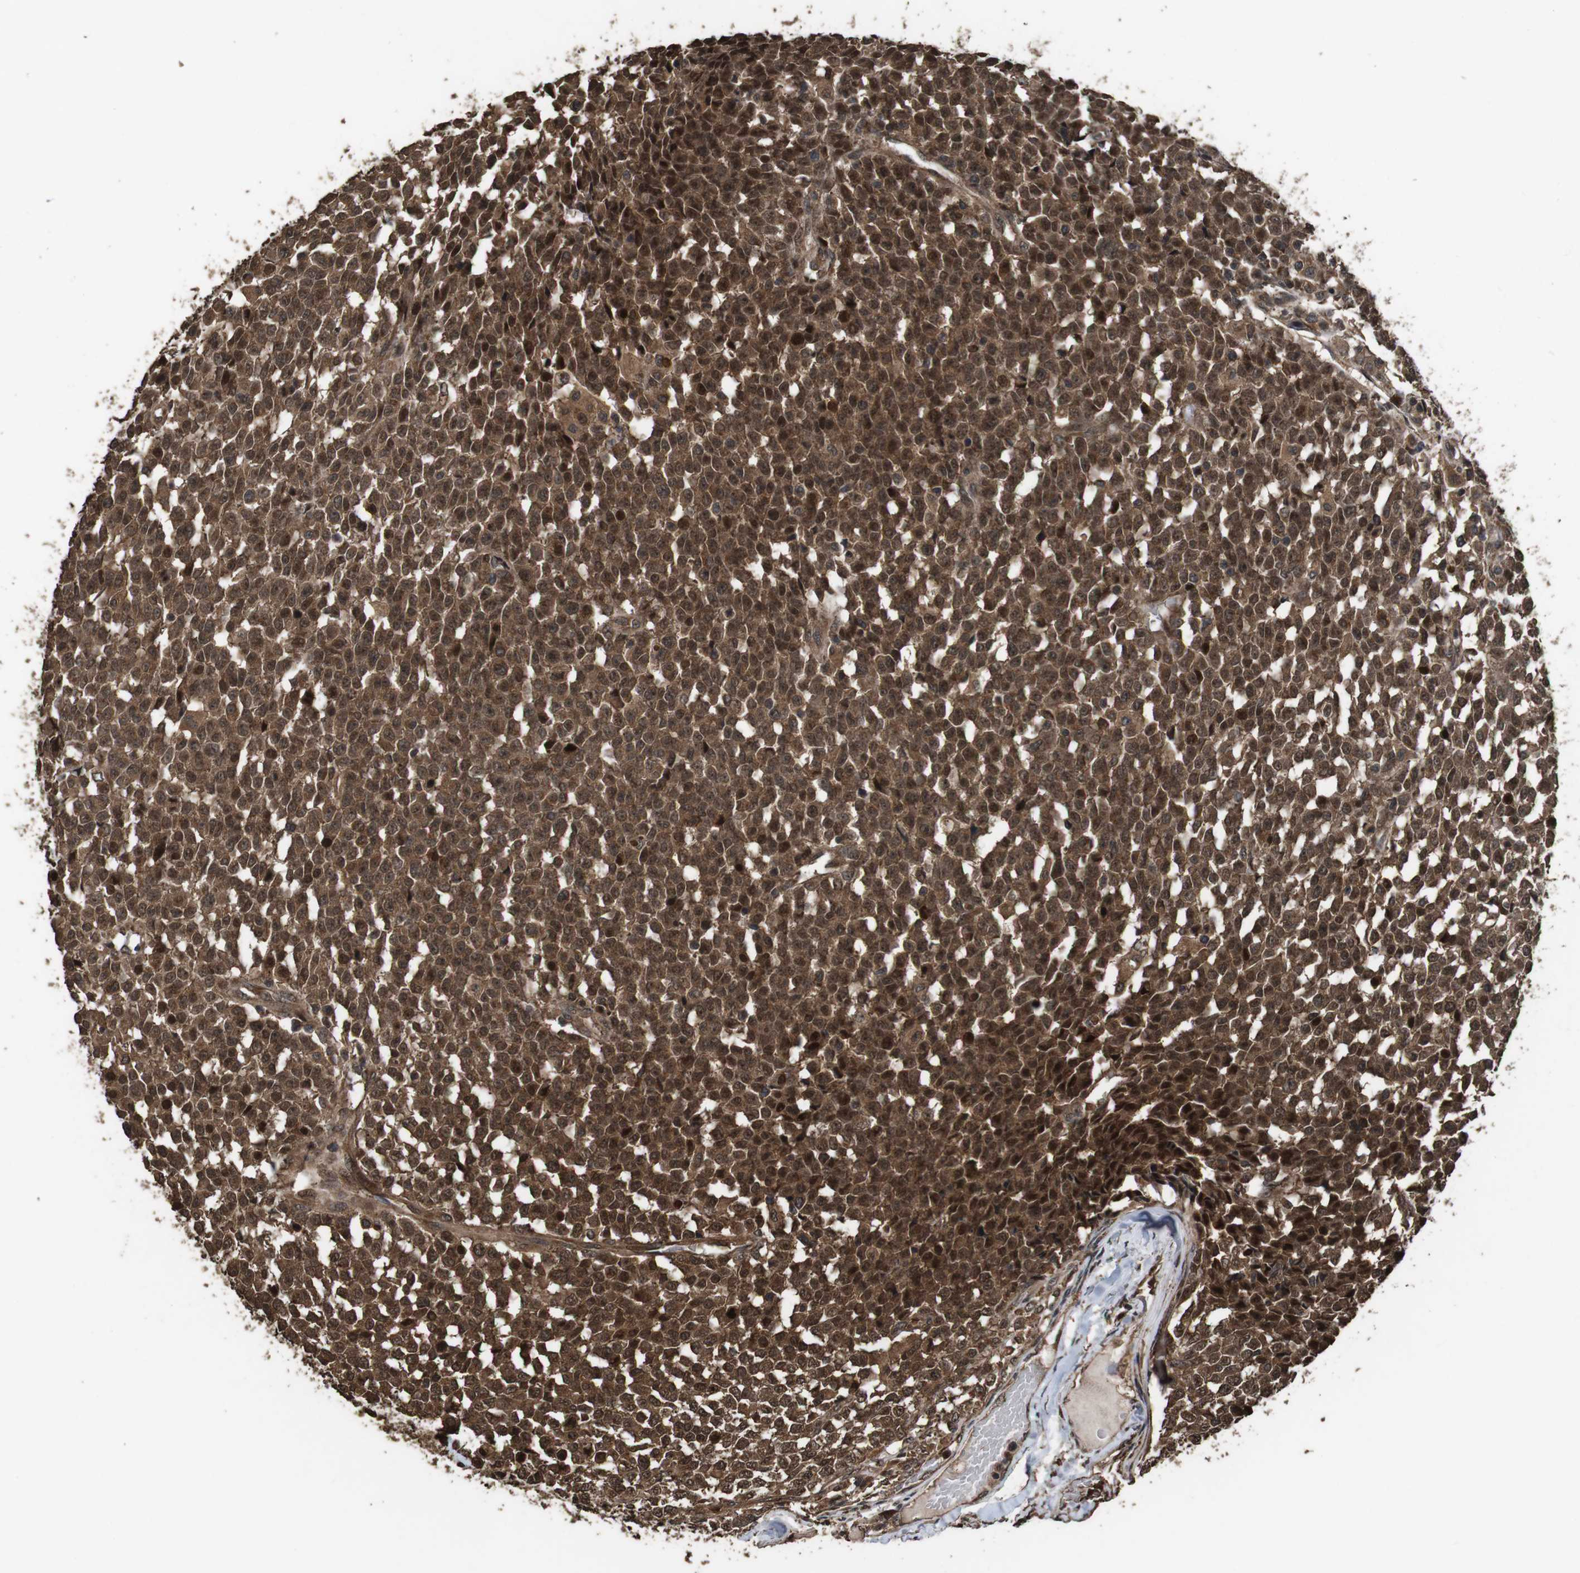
{"staining": {"intensity": "strong", "quantity": ">75%", "location": "cytoplasmic/membranous,nuclear"}, "tissue": "testis cancer", "cell_type": "Tumor cells", "image_type": "cancer", "snomed": [{"axis": "morphology", "description": "Seminoma, NOS"}, {"axis": "topography", "description": "Testis"}], "caption": "DAB immunohistochemical staining of testis cancer exhibits strong cytoplasmic/membranous and nuclear protein expression in approximately >75% of tumor cells. The staining was performed using DAB (3,3'-diaminobenzidine) to visualize the protein expression in brown, while the nuclei were stained in blue with hematoxylin (Magnification: 20x).", "gene": "RRAS2", "patient": {"sex": "male", "age": 59}}